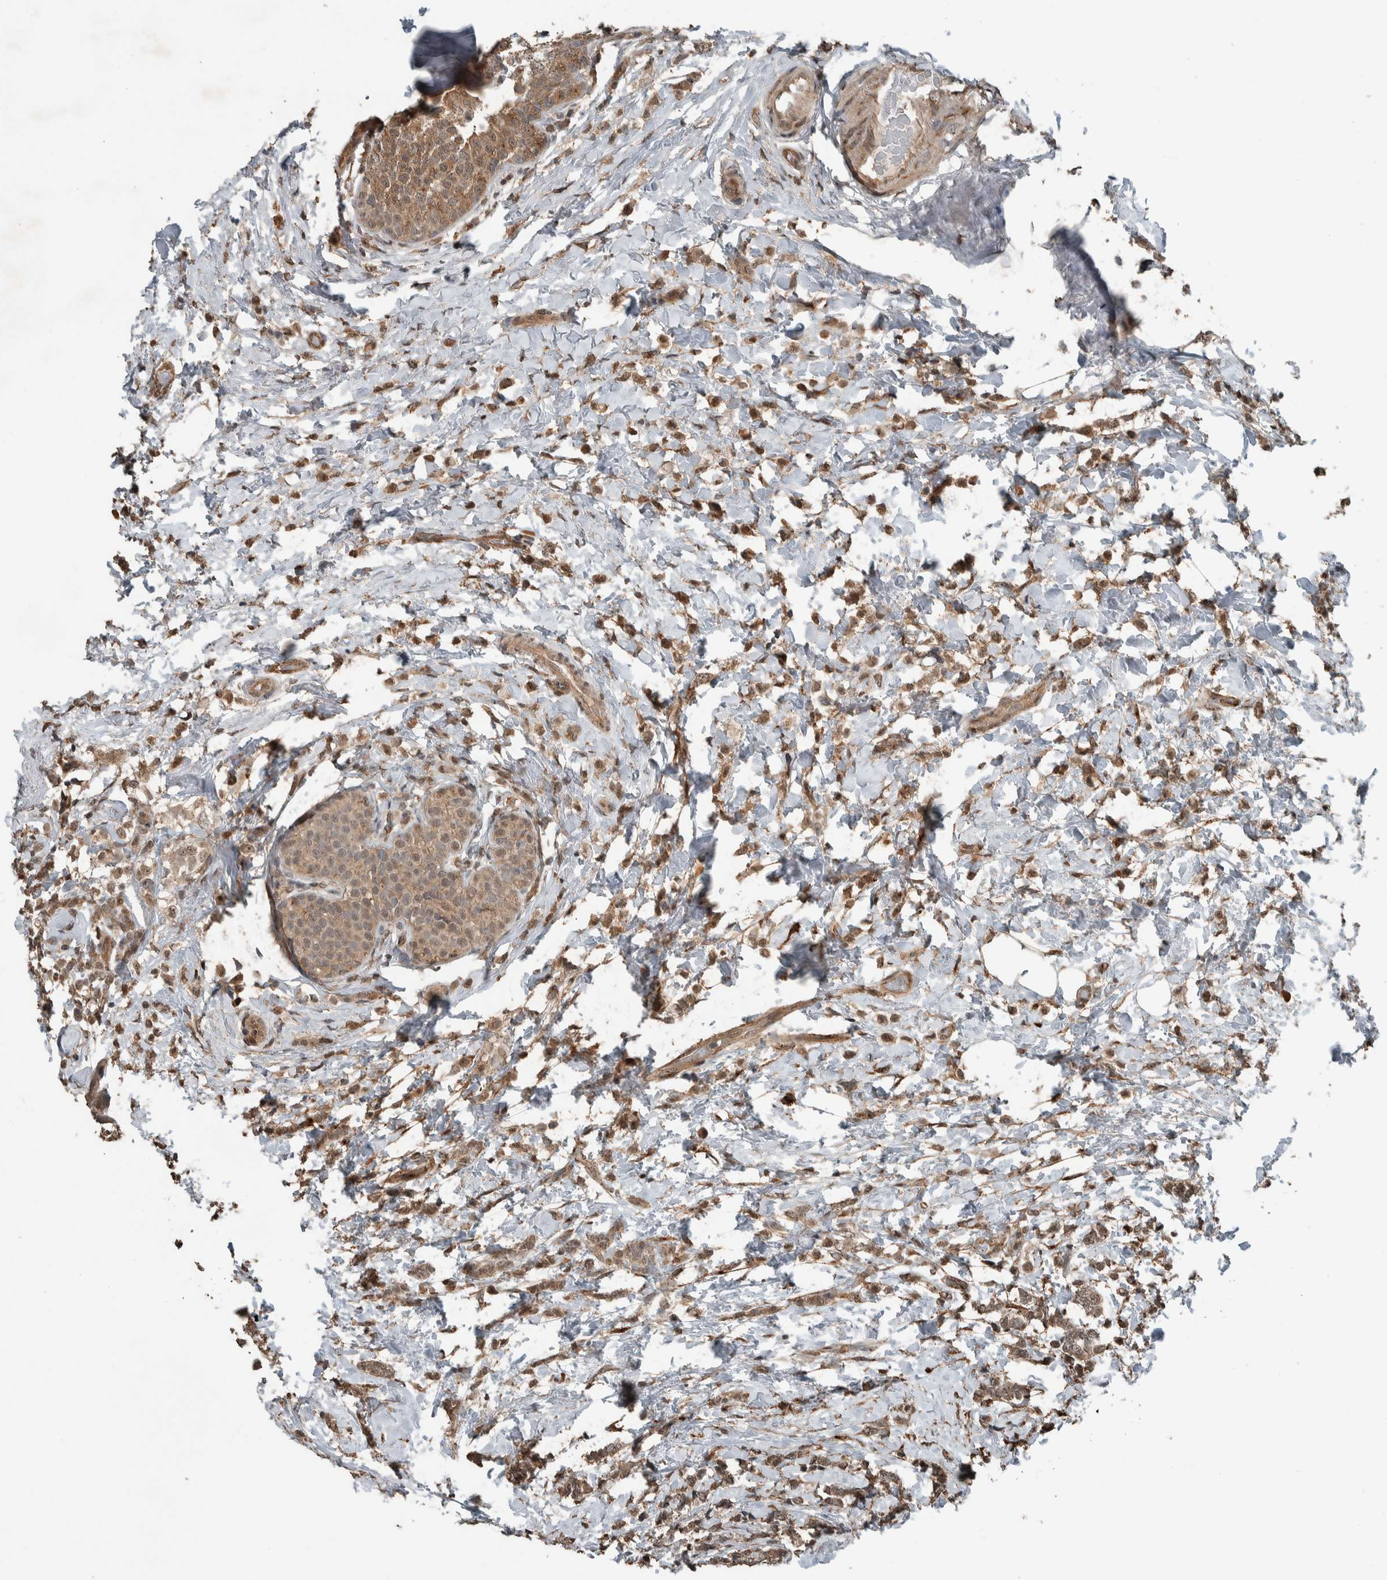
{"staining": {"intensity": "moderate", "quantity": ">75%", "location": "cytoplasmic/membranous"}, "tissue": "breast cancer", "cell_type": "Tumor cells", "image_type": "cancer", "snomed": [{"axis": "morphology", "description": "Lobular carcinoma"}, {"axis": "topography", "description": "Breast"}], "caption": "This photomicrograph shows IHC staining of human breast cancer, with medium moderate cytoplasmic/membranous expression in approximately >75% of tumor cells.", "gene": "MYO1E", "patient": {"sex": "female", "age": 50}}